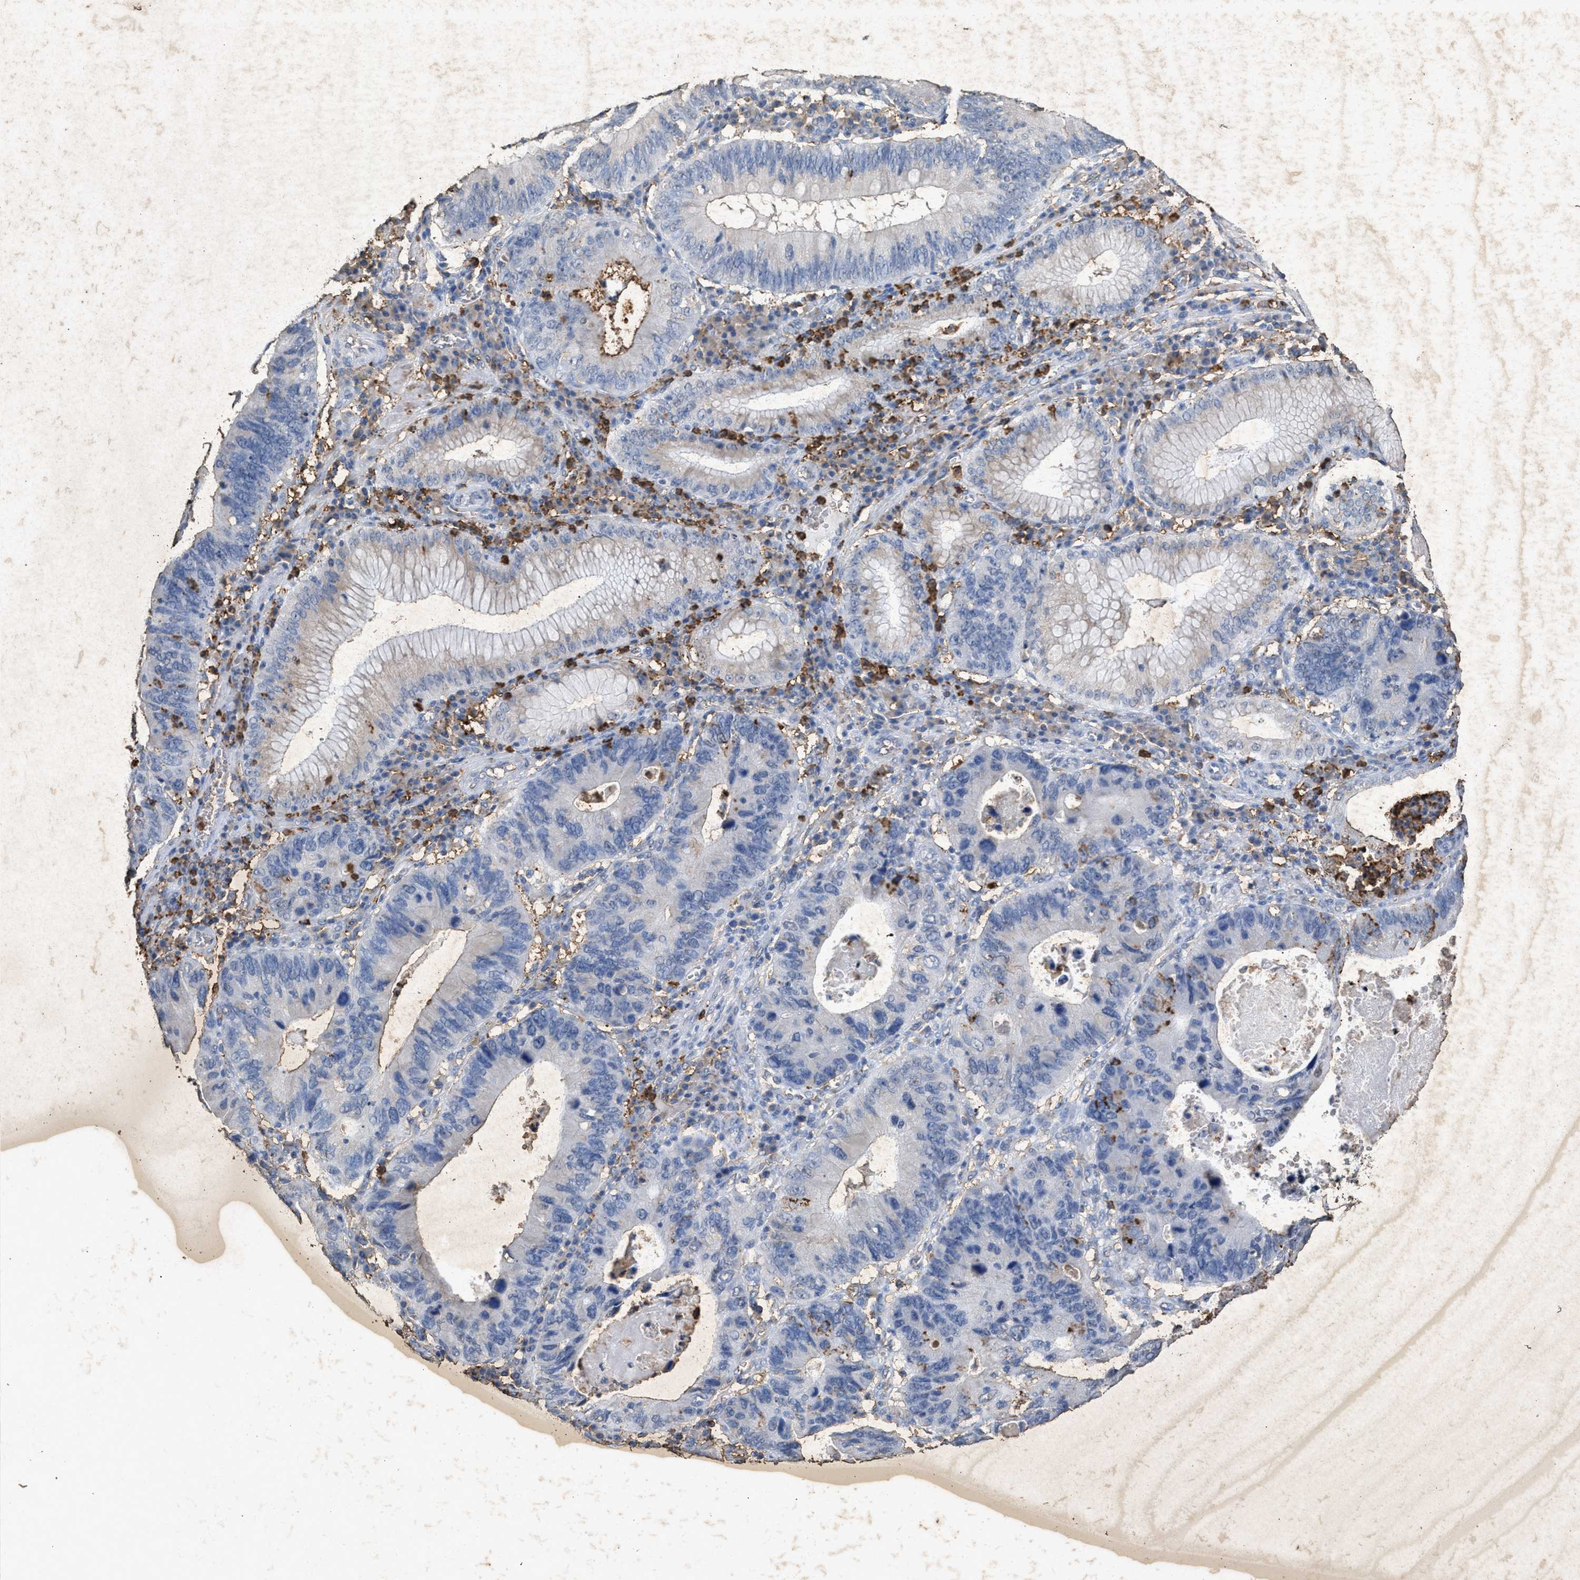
{"staining": {"intensity": "negative", "quantity": "none", "location": "none"}, "tissue": "stomach cancer", "cell_type": "Tumor cells", "image_type": "cancer", "snomed": [{"axis": "morphology", "description": "Adenocarcinoma, NOS"}, {"axis": "topography", "description": "Stomach"}], "caption": "There is no significant positivity in tumor cells of stomach cancer (adenocarcinoma). (Brightfield microscopy of DAB IHC at high magnification).", "gene": "LTB4R2", "patient": {"sex": "male", "age": 59}}